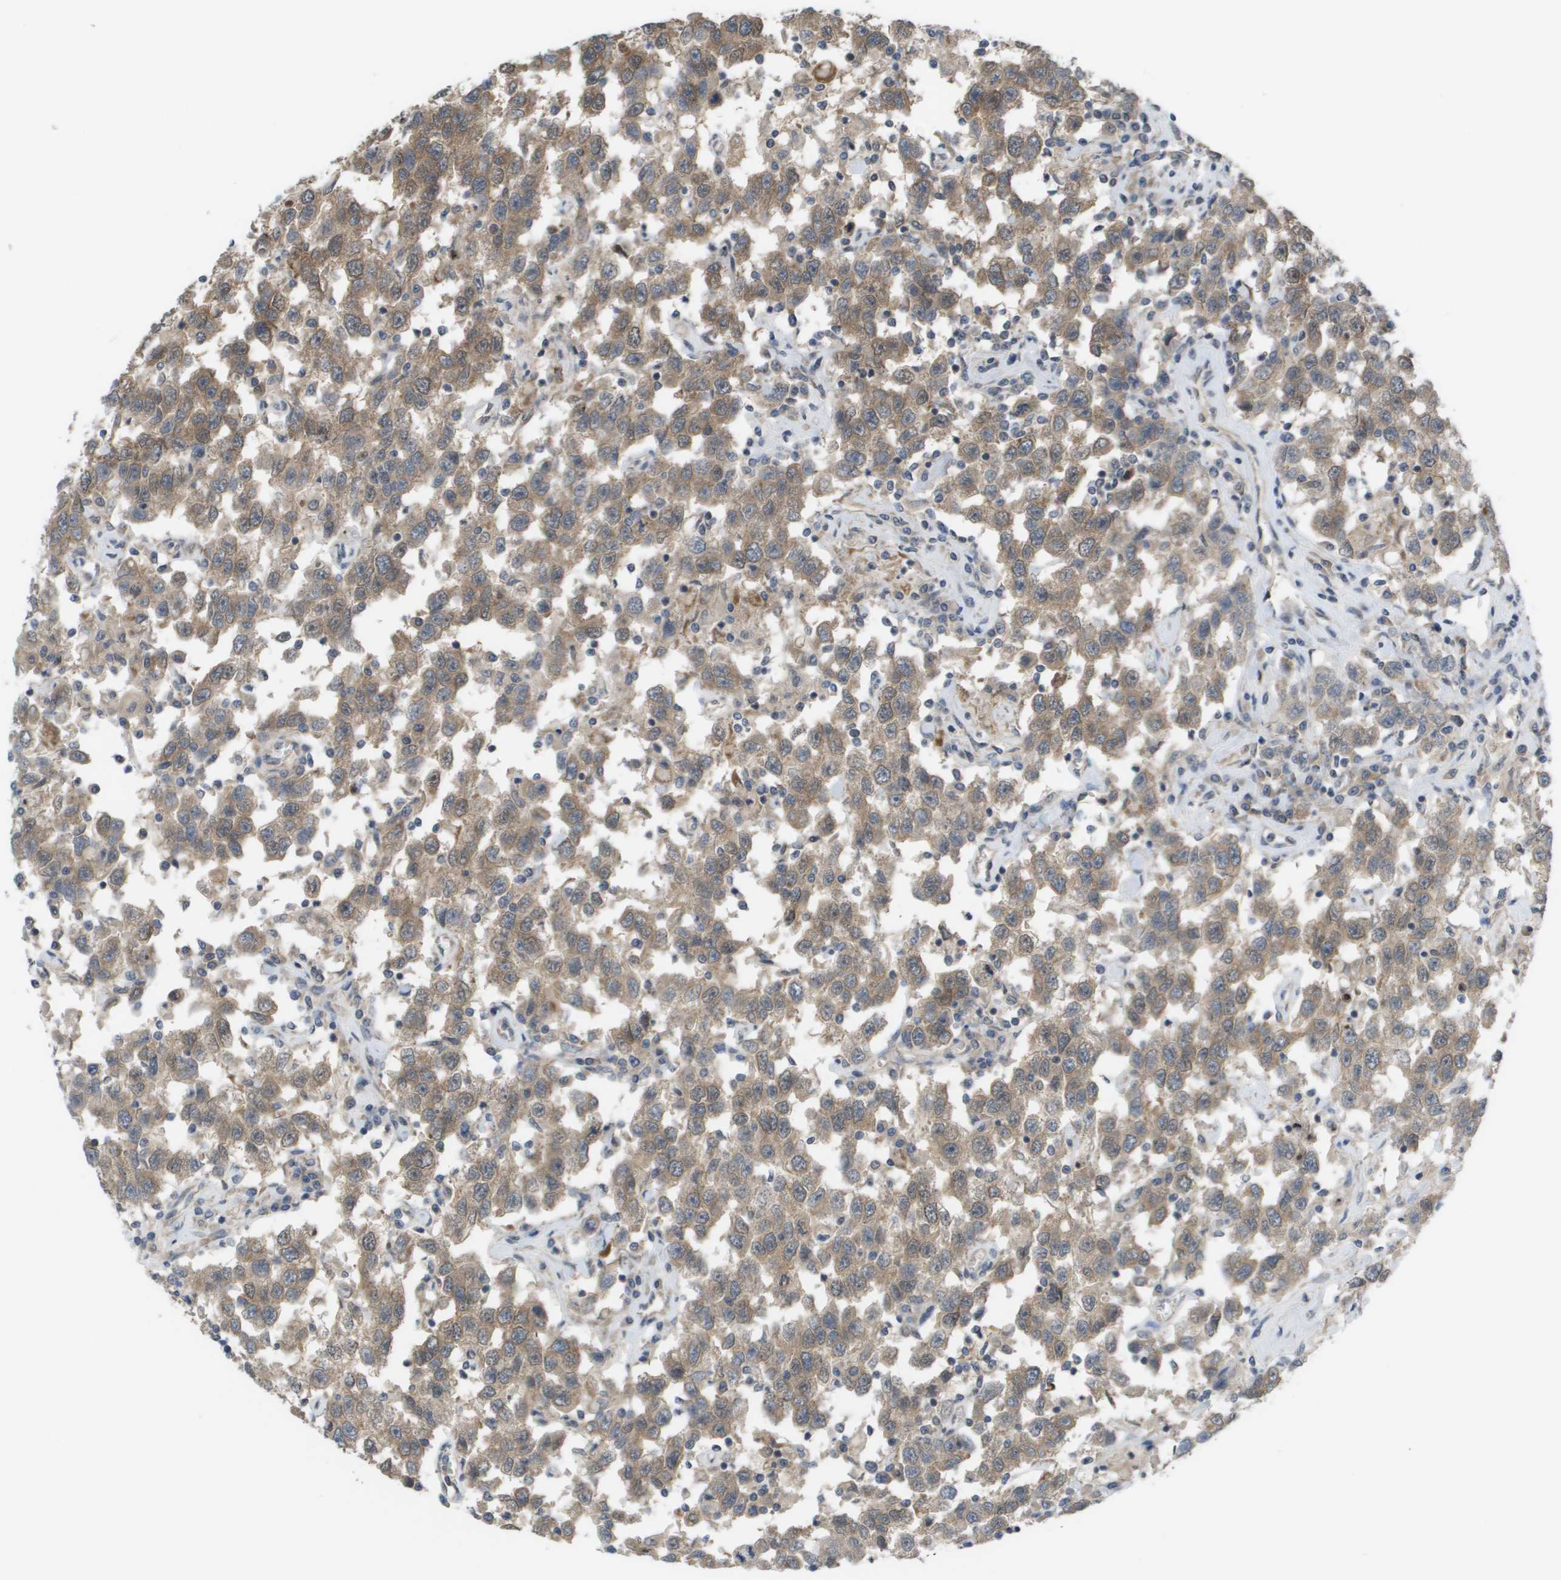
{"staining": {"intensity": "moderate", "quantity": ">75%", "location": "cytoplasmic/membranous"}, "tissue": "testis cancer", "cell_type": "Tumor cells", "image_type": "cancer", "snomed": [{"axis": "morphology", "description": "Seminoma, NOS"}, {"axis": "topography", "description": "Testis"}], "caption": "DAB immunohistochemical staining of human testis seminoma reveals moderate cytoplasmic/membranous protein staining in about >75% of tumor cells. The staining is performed using DAB brown chromogen to label protein expression. The nuclei are counter-stained blue using hematoxylin.", "gene": "CTPS2", "patient": {"sex": "male", "age": 41}}